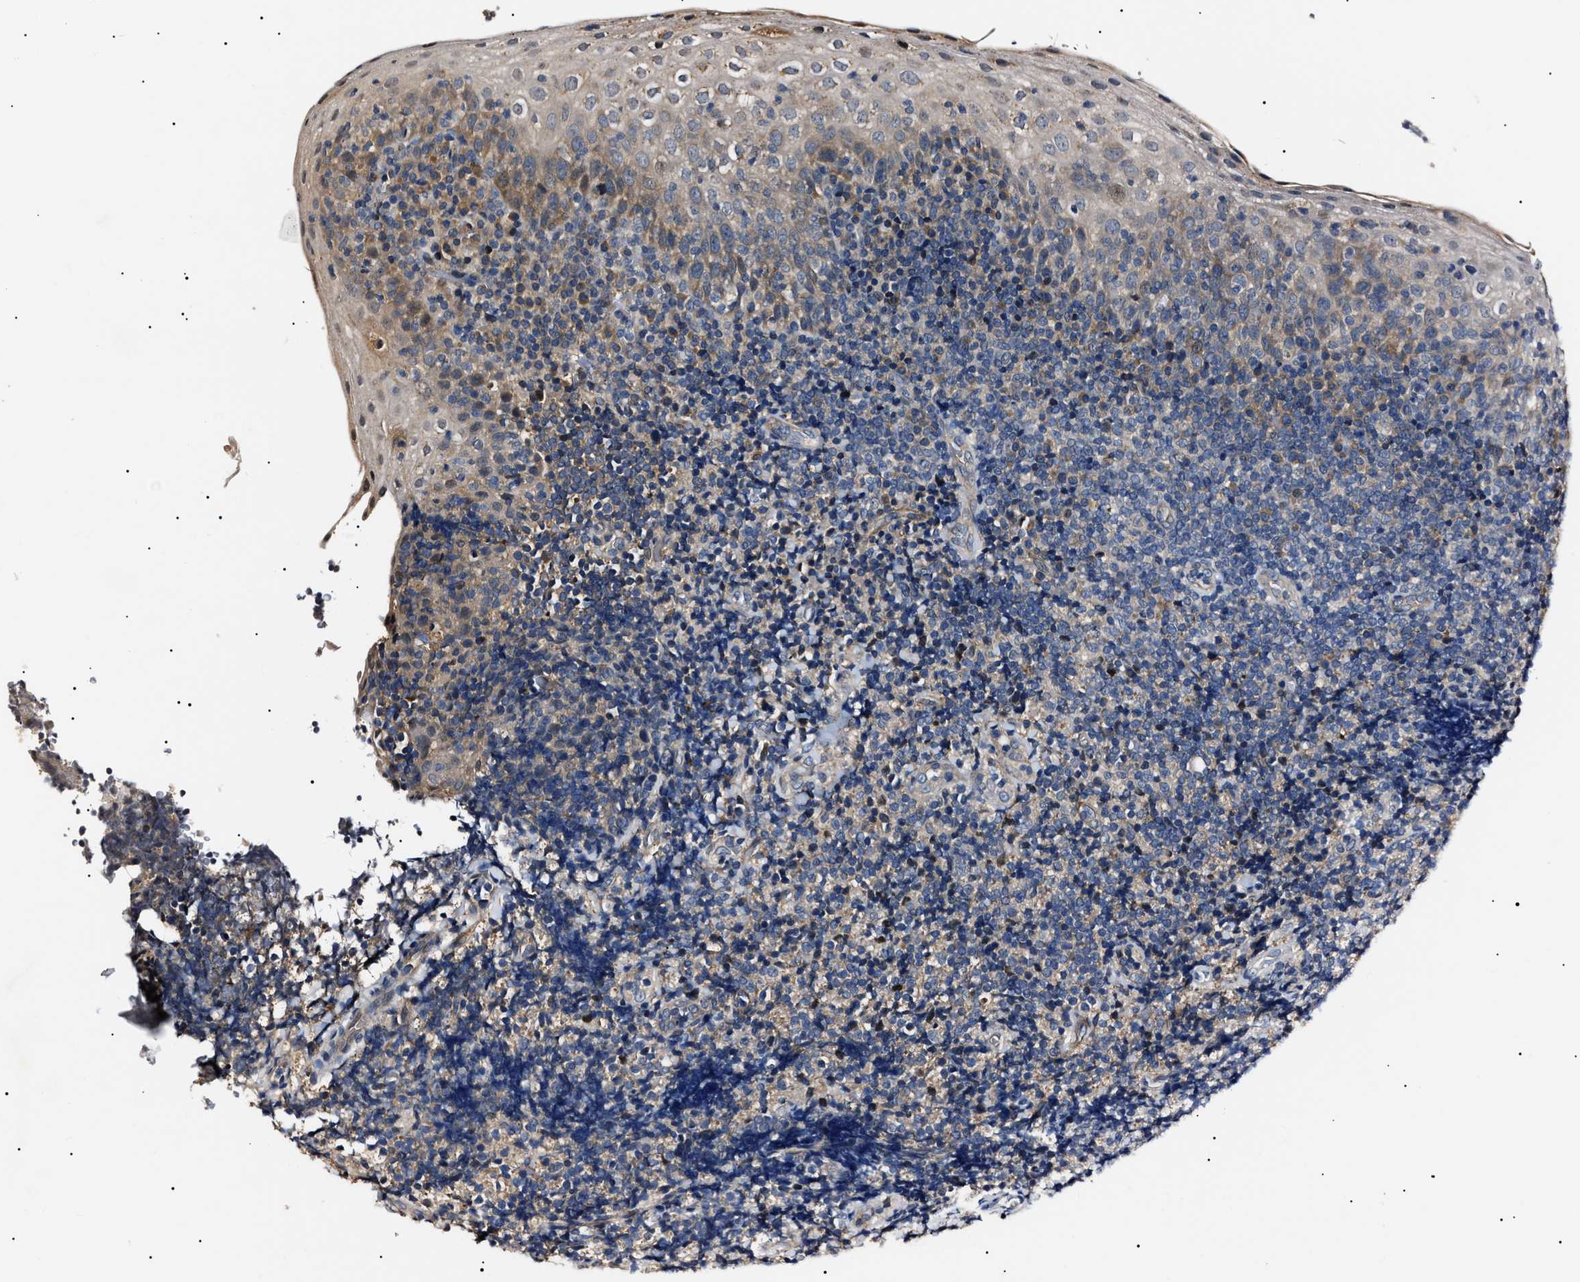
{"staining": {"intensity": "negative", "quantity": "none", "location": "none"}, "tissue": "tonsil", "cell_type": "Germinal center cells", "image_type": "normal", "snomed": [{"axis": "morphology", "description": "Normal tissue, NOS"}, {"axis": "topography", "description": "Tonsil"}], "caption": "Micrograph shows no protein staining in germinal center cells of normal tonsil. (DAB immunohistochemistry (IHC) with hematoxylin counter stain).", "gene": "IFT81", "patient": {"sex": "male", "age": 37}}